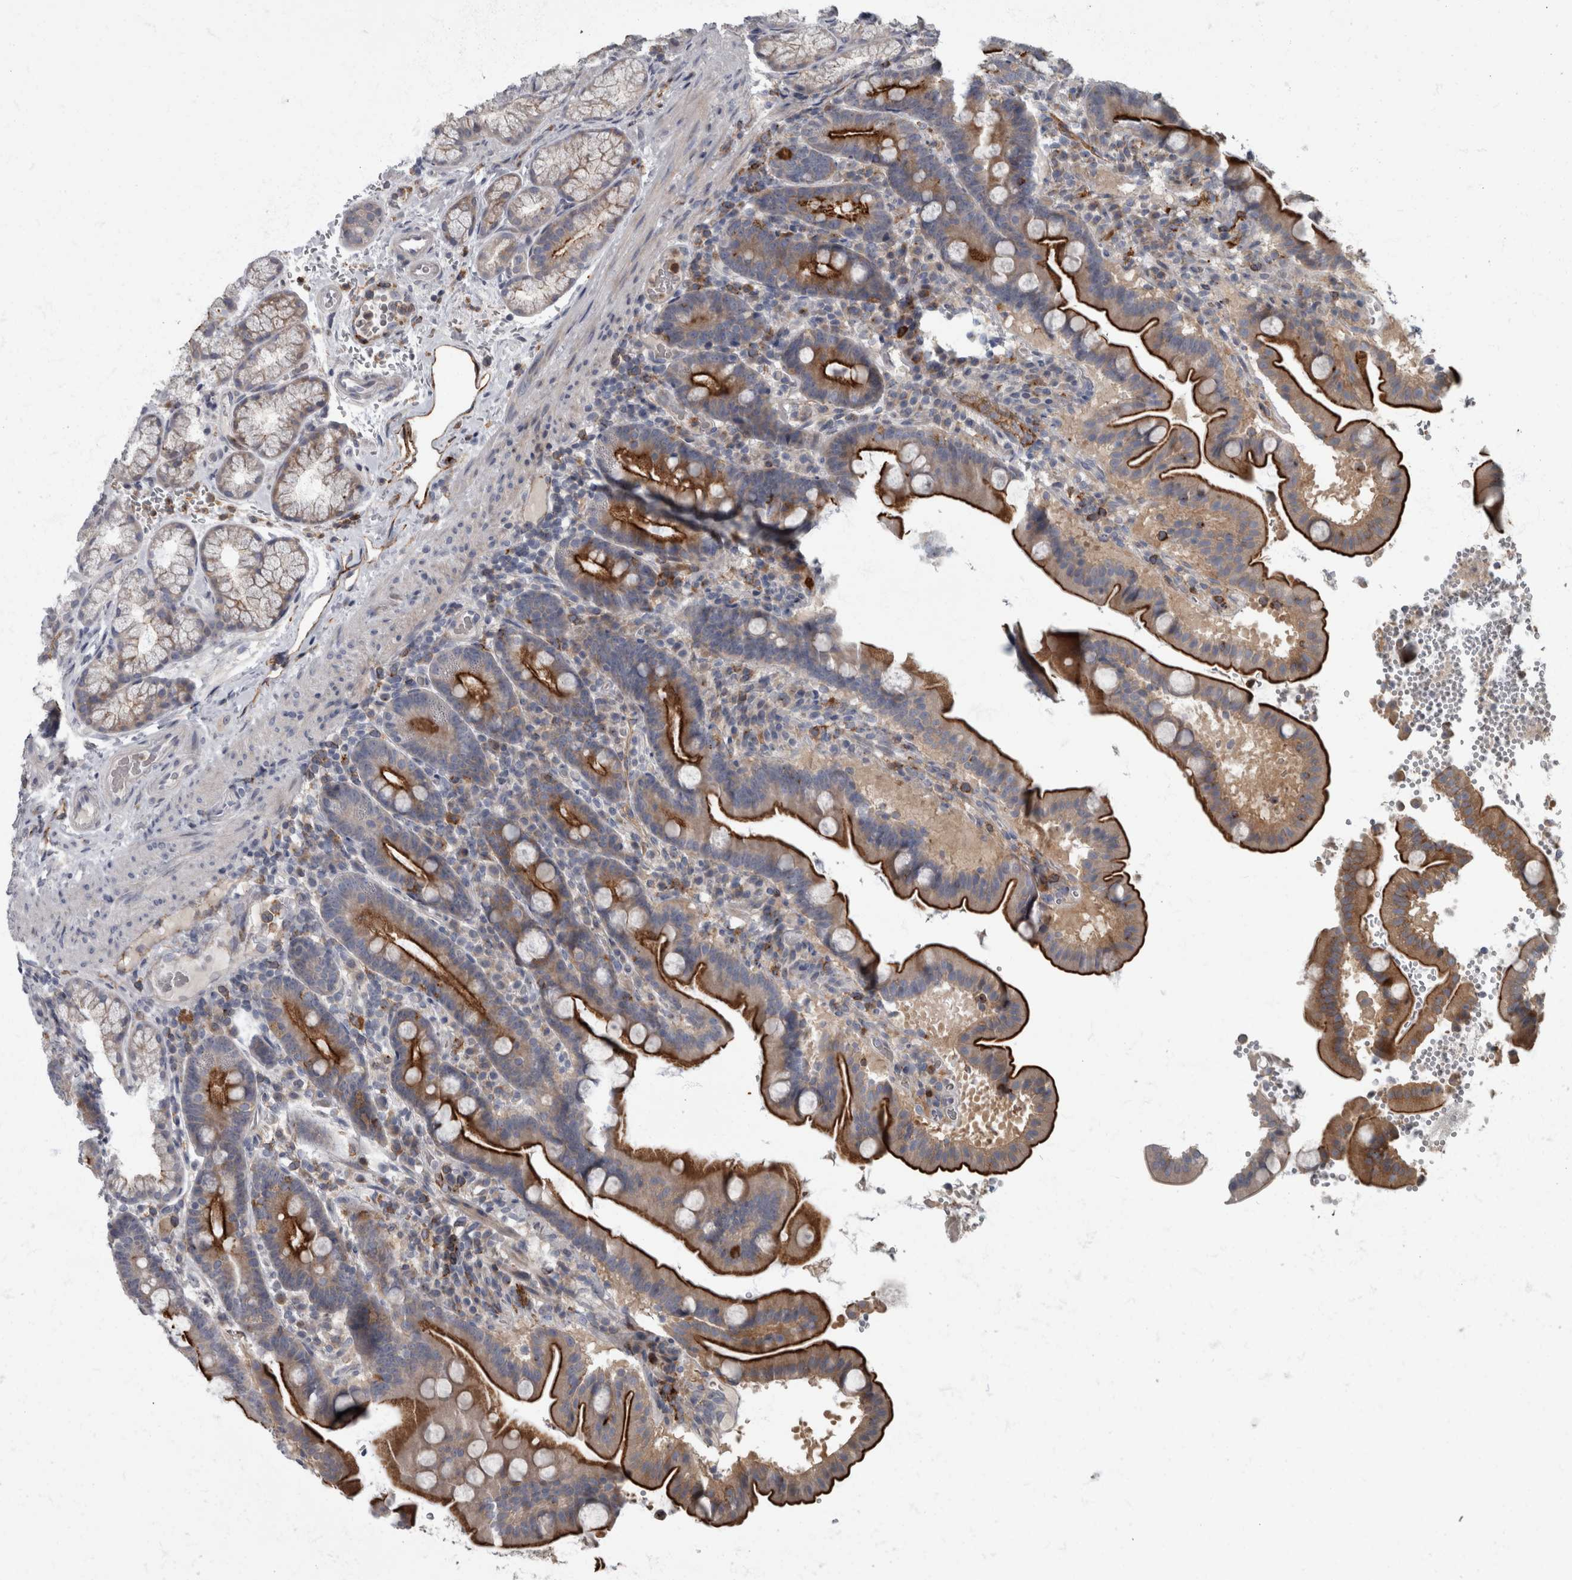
{"staining": {"intensity": "strong", "quantity": "25%-75%", "location": "cytoplasmic/membranous"}, "tissue": "duodenum", "cell_type": "Glandular cells", "image_type": "normal", "snomed": [{"axis": "morphology", "description": "Normal tissue, NOS"}, {"axis": "topography", "description": "Duodenum"}], "caption": "This micrograph shows immunohistochemistry (IHC) staining of benign duodenum, with high strong cytoplasmic/membranous expression in about 25%-75% of glandular cells.", "gene": "CDC42BPG", "patient": {"sex": "male", "age": 54}}